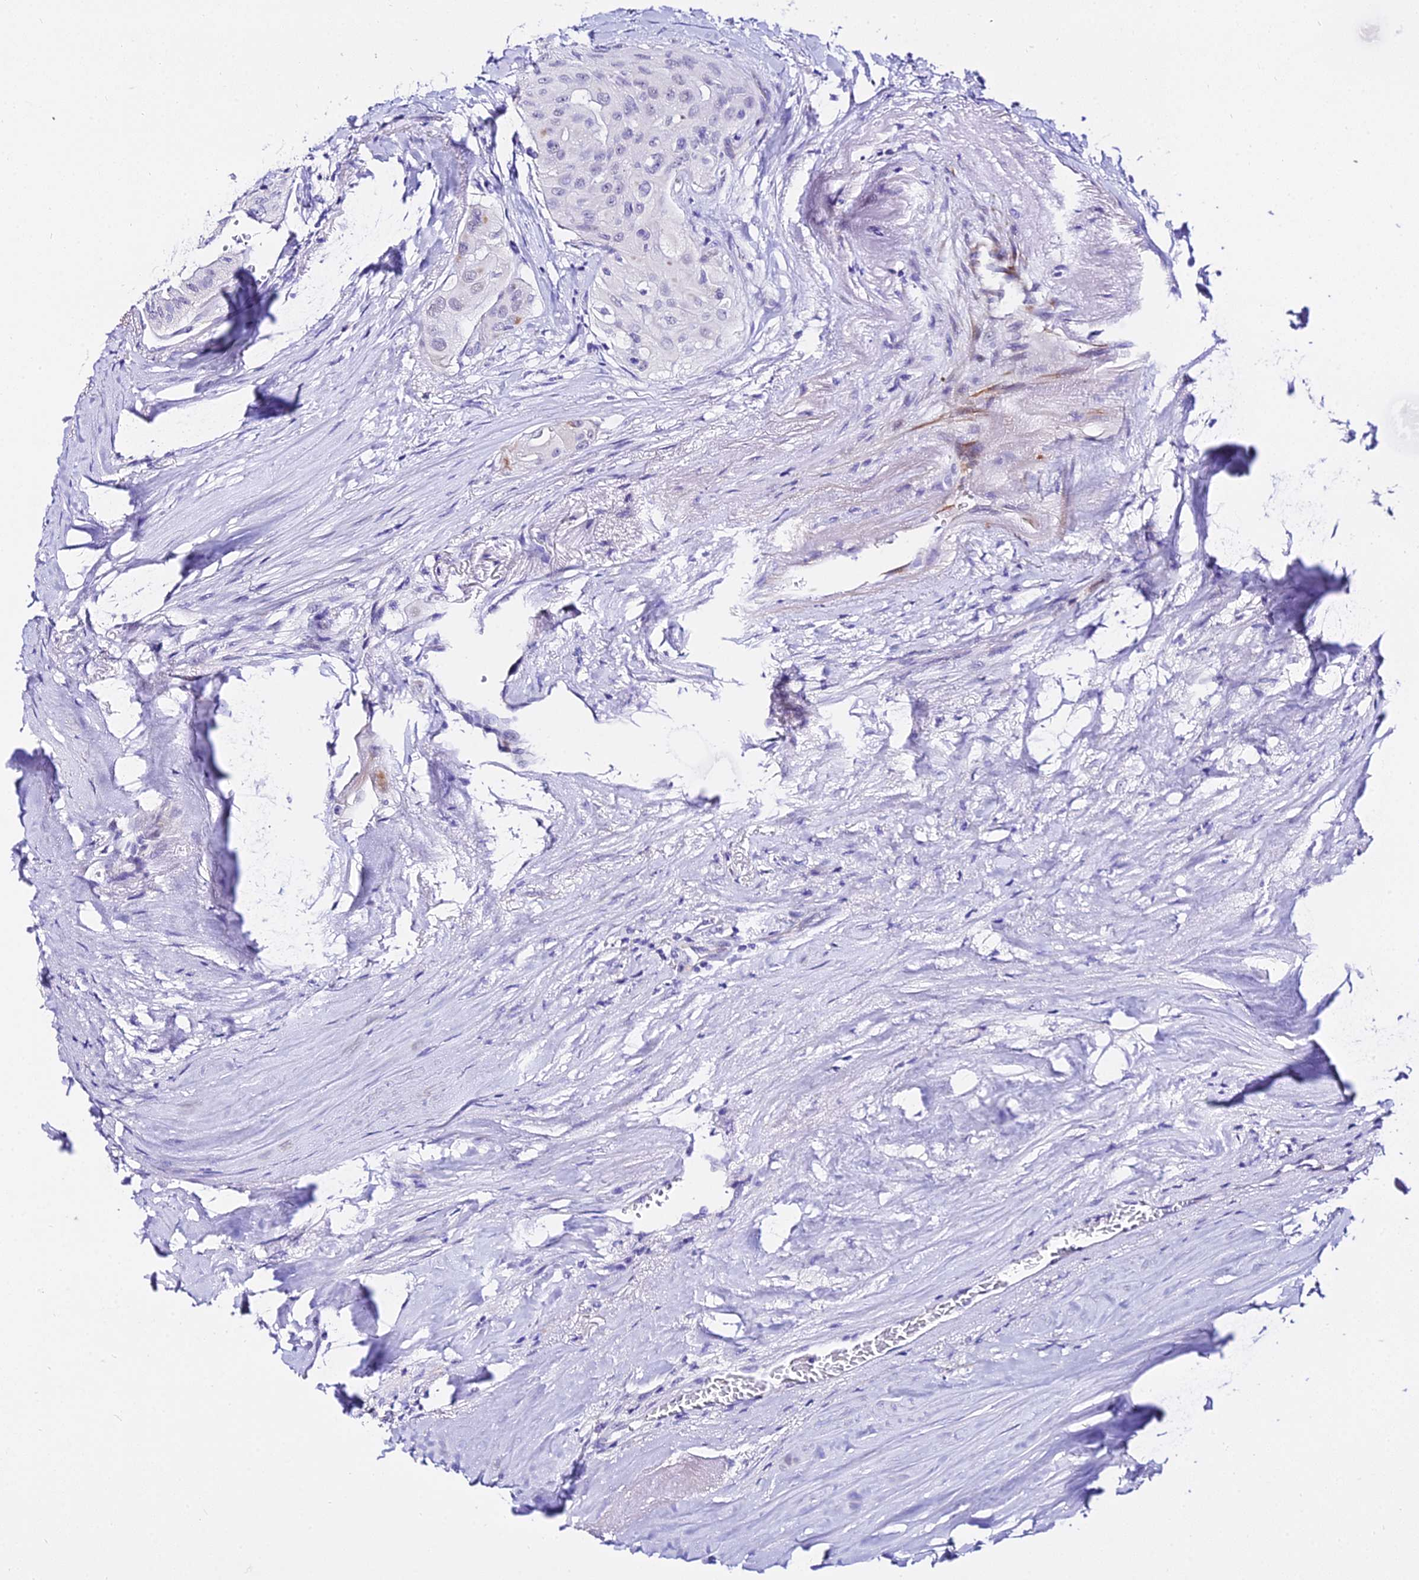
{"staining": {"intensity": "negative", "quantity": "none", "location": "none"}, "tissue": "thyroid cancer", "cell_type": "Tumor cells", "image_type": "cancer", "snomed": [{"axis": "morphology", "description": "Papillary adenocarcinoma, NOS"}, {"axis": "topography", "description": "Thyroid gland"}], "caption": "Thyroid cancer was stained to show a protein in brown. There is no significant positivity in tumor cells. (Brightfield microscopy of DAB IHC at high magnification).", "gene": "DEFB106A", "patient": {"sex": "female", "age": 59}}